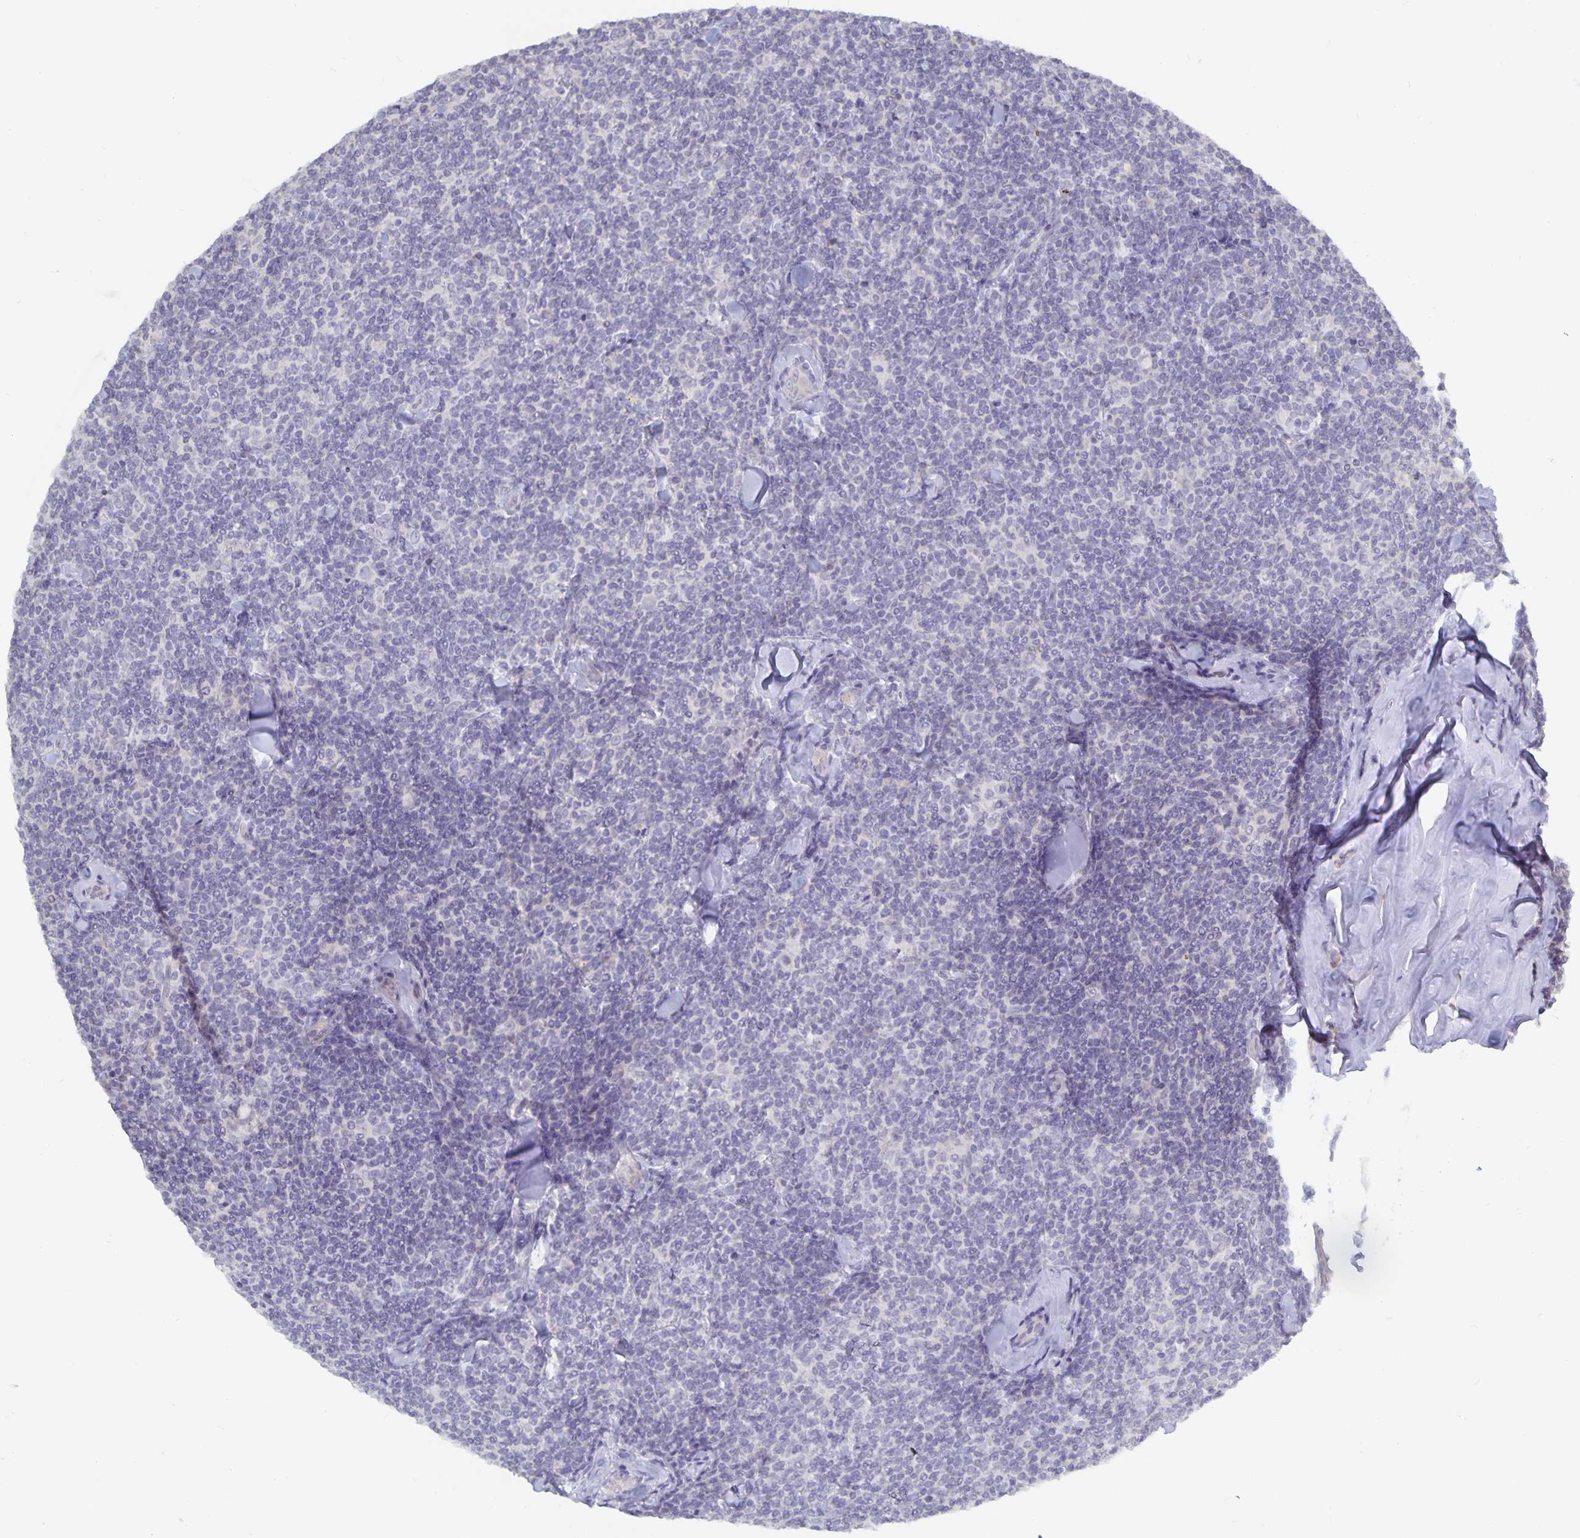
{"staining": {"intensity": "negative", "quantity": "none", "location": "none"}, "tissue": "lymphoma", "cell_type": "Tumor cells", "image_type": "cancer", "snomed": [{"axis": "morphology", "description": "Malignant lymphoma, non-Hodgkin's type, Low grade"}, {"axis": "topography", "description": "Lymph node"}], "caption": "Immunohistochemical staining of human lymphoma shows no significant staining in tumor cells.", "gene": "PLCB3", "patient": {"sex": "female", "age": 56}}